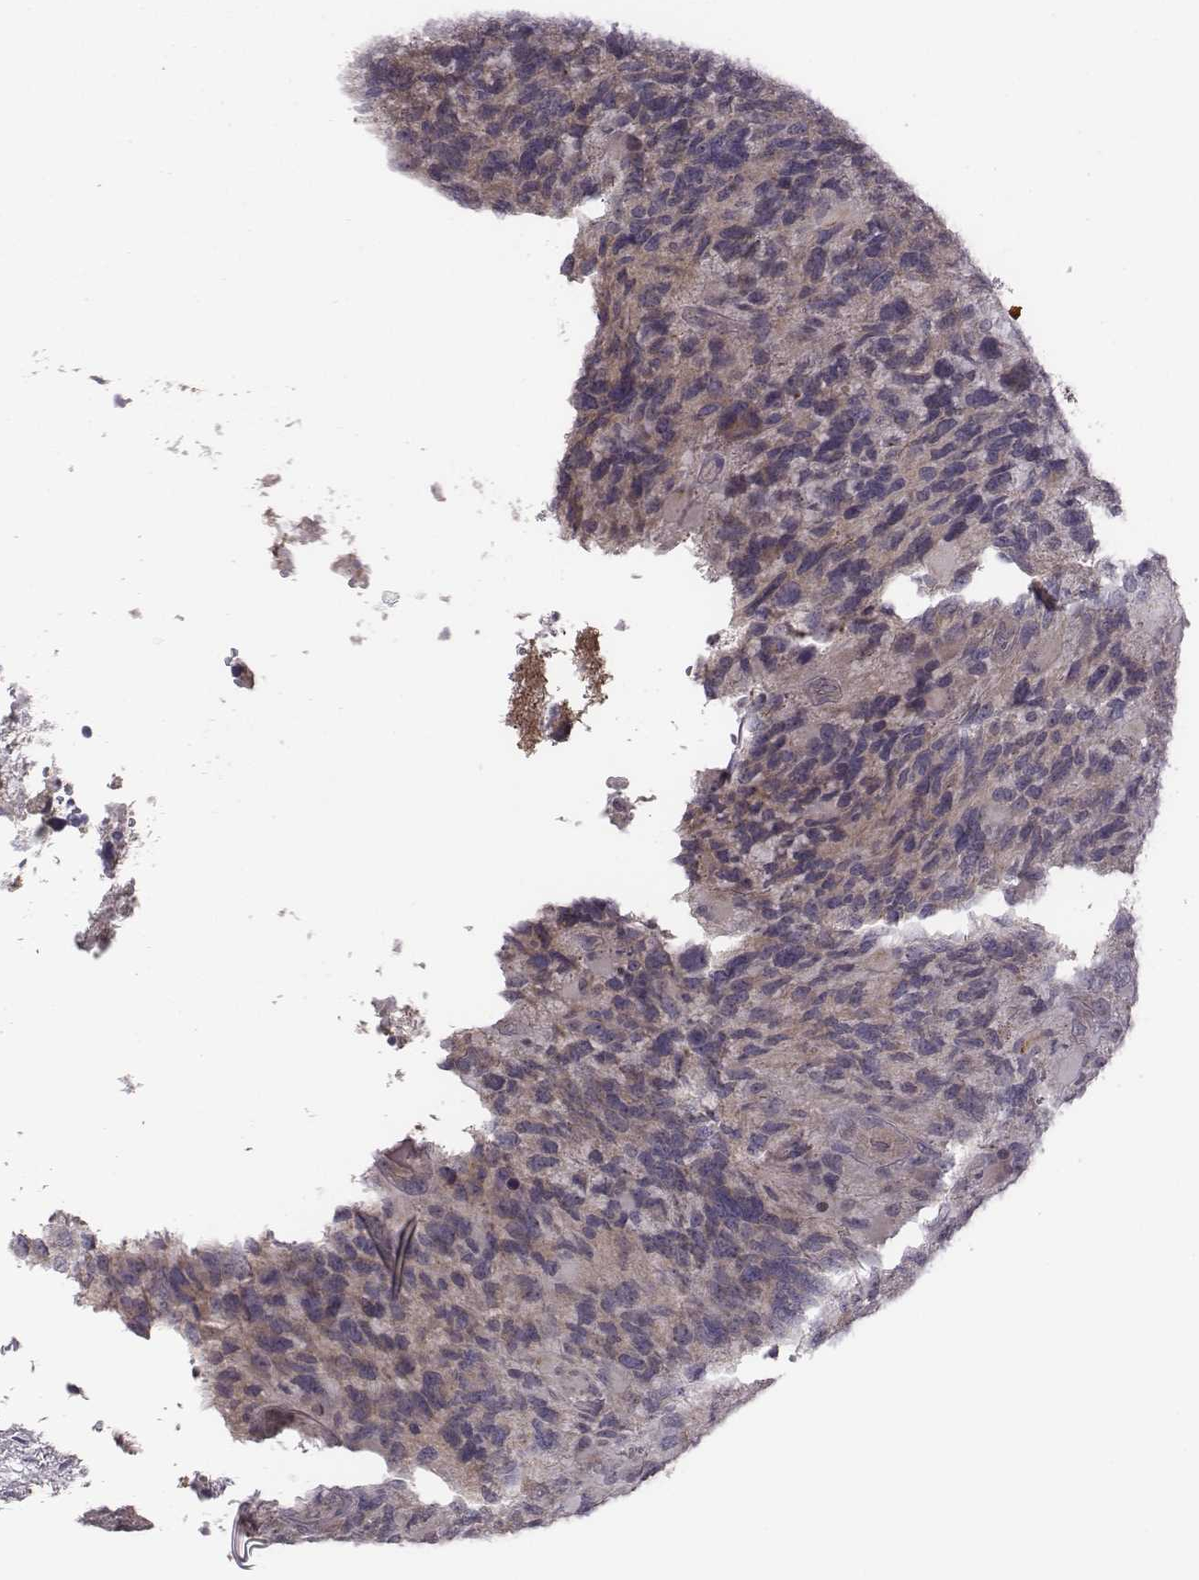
{"staining": {"intensity": "negative", "quantity": "none", "location": "none"}, "tissue": "glioma", "cell_type": "Tumor cells", "image_type": "cancer", "snomed": [{"axis": "morphology", "description": "Glioma, malignant, High grade"}, {"axis": "topography", "description": "Brain"}], "caption": "Photomicrograph shows no significant protein staining in tumor cells of malignant glioma (high-grade).", "gene": "BICDL1", "patient": {"sex": "female", "age": 71}}